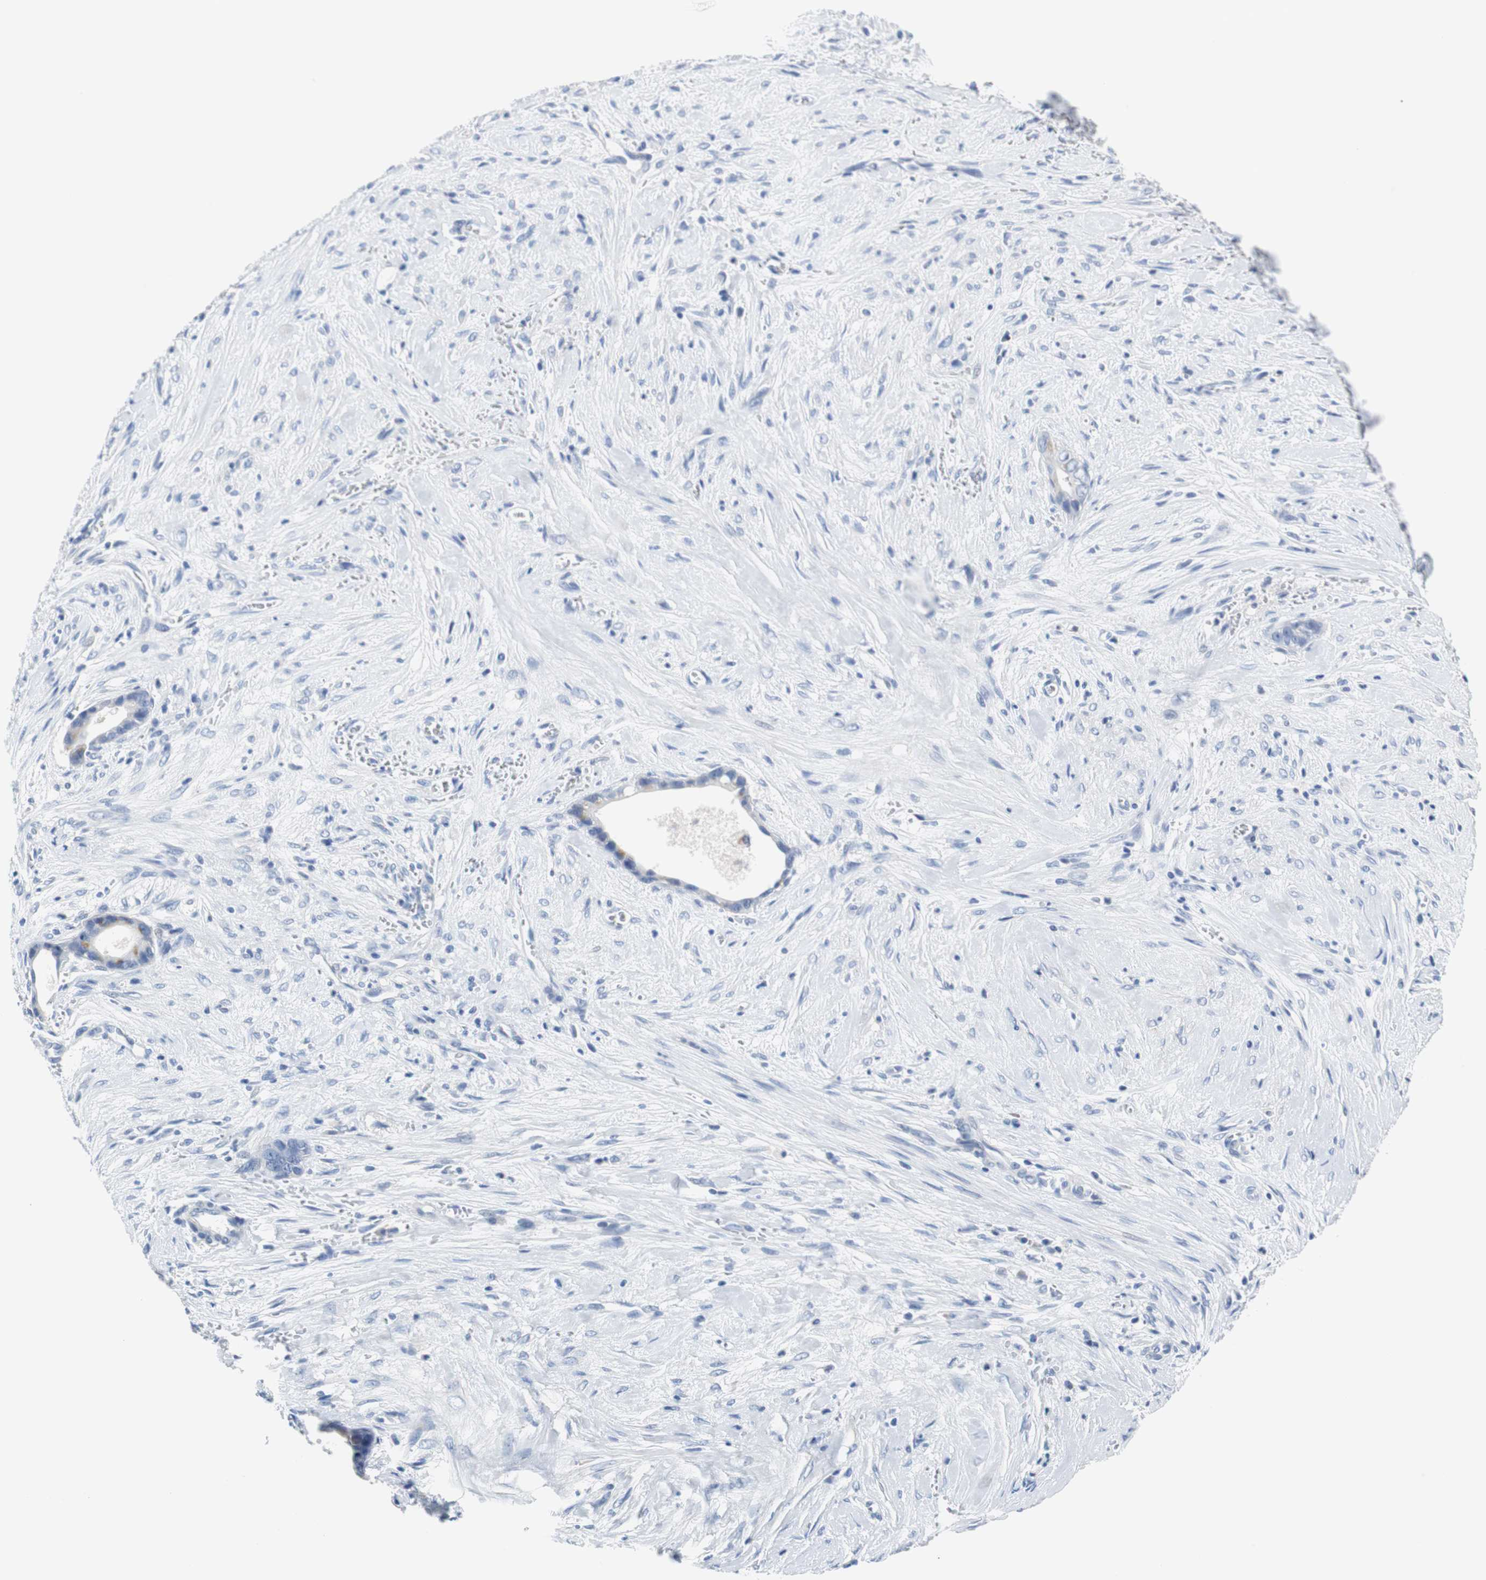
{"staining": {"intensity": "negative", "quantity": "none", "location": "none"}, "tissue": "liver cancer", "cell_type": "Tumor cells", "image_type": "cancer", "snomed": [{"axis": "morphology", "description": "Cholangiocarcinoma"}, {"axis": "topography", "description": "Liver"}], "caption": "Immunohistochemical staining of human liver cholangiocarcinoma exhibits no significant positivity in tumor cells.", "gene": "PCK1", "patient": {"sex": "female", "age": 55}}